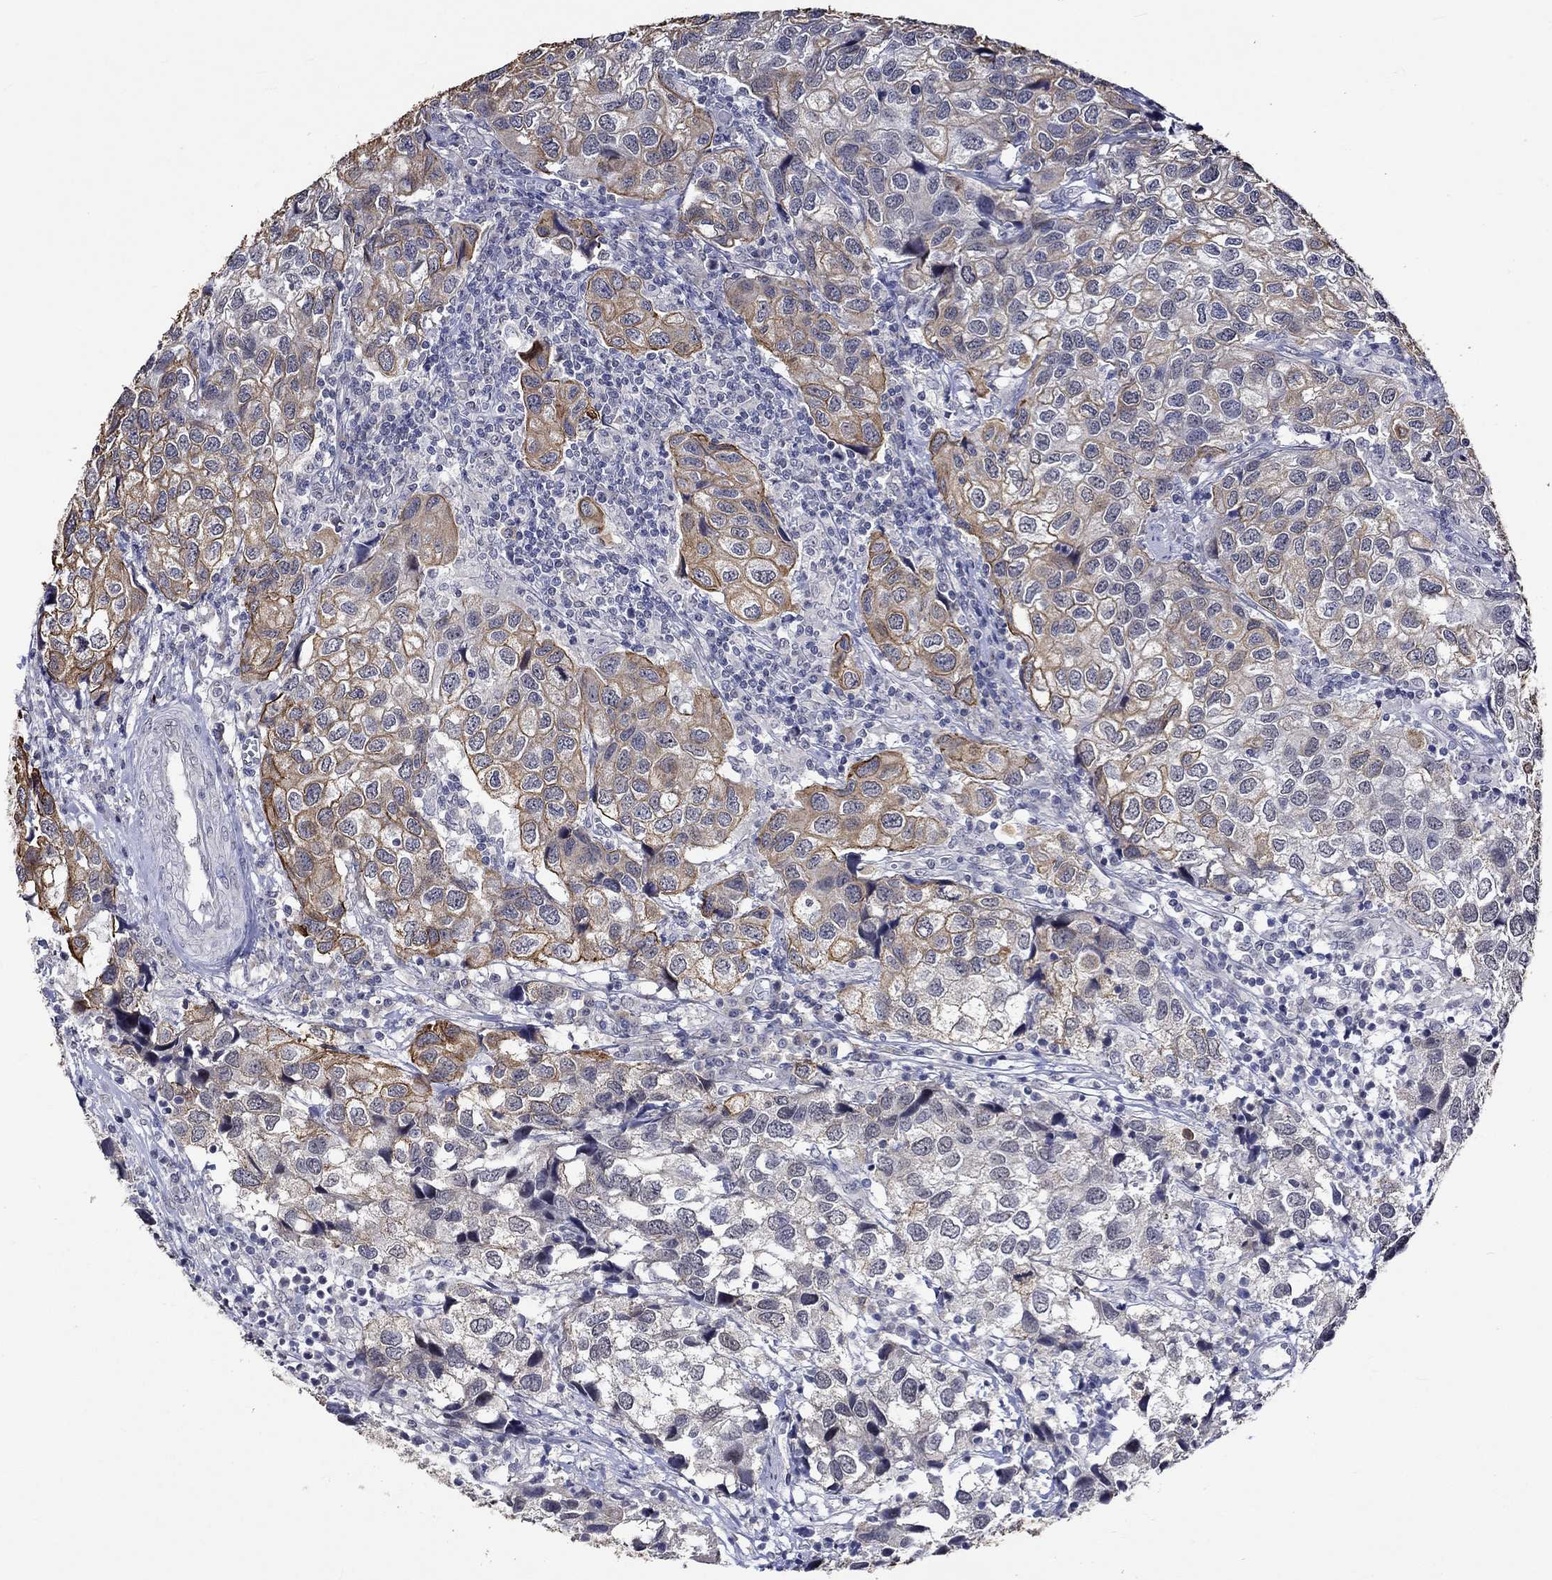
{"staining": {"intensity": "strong", "quantity": "<25%", "location": "cytoplasmic/membranous"}, "tissue": "urothelial cancer", "cell_type": "Tumor cells", "image_type": "cancer", "snomed": [{"axis": "morphology", "description": "Urothelial carcinoma, High grade"}, {"axis": "topography", "description": "Urinary bladder"}], "caption": "Urothelial cancer was stained to show a protein in brown. There is medium levels of strong cytoplasmic/membranous staining in approximately <25% of tumor cells.", "gene": "DDX3Y", "patient": {"sex": "male", "age": 79}}